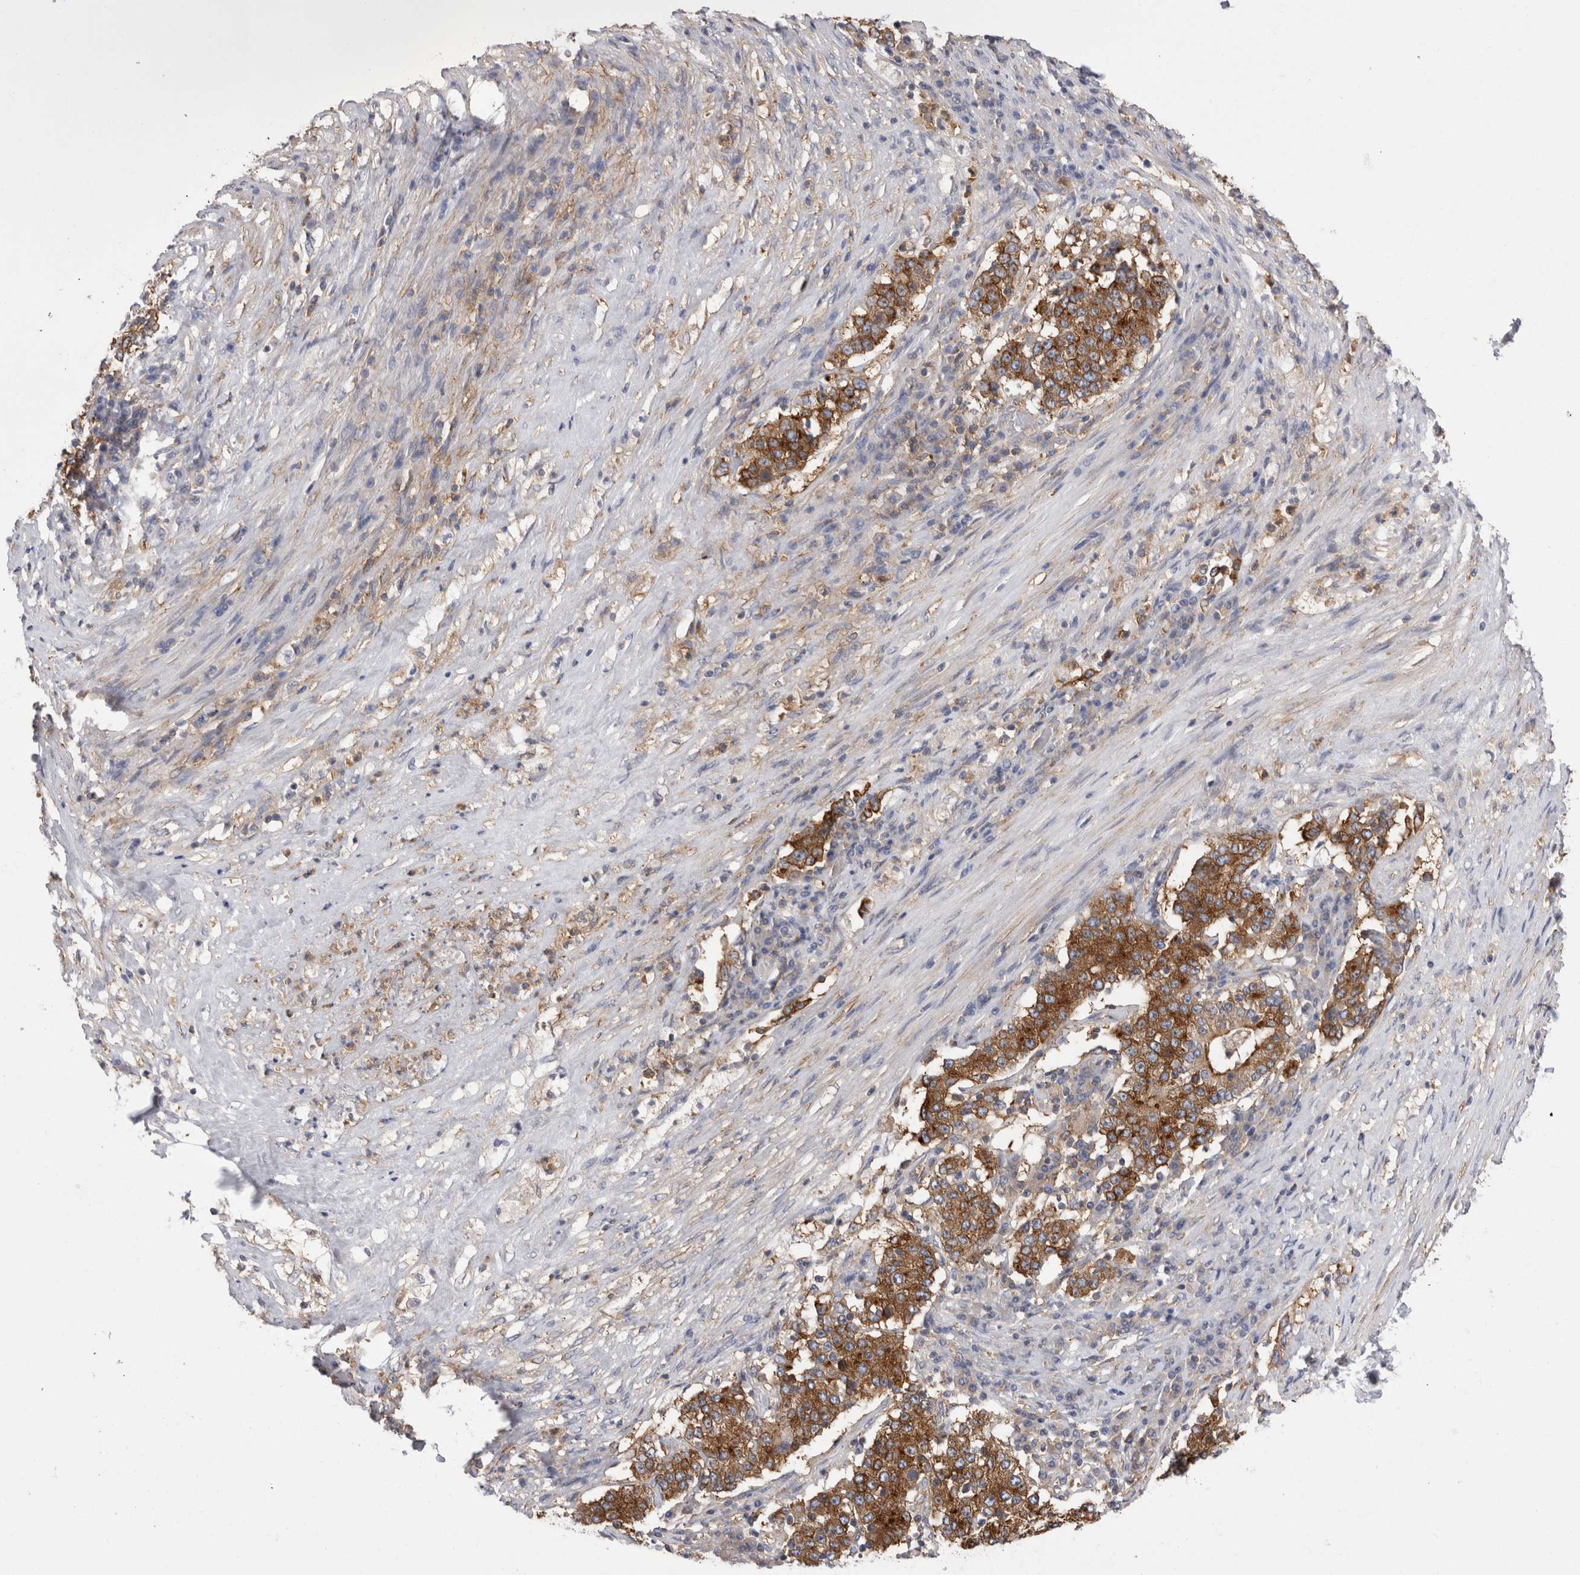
{"staining": {"intensity": "strong", "quantity": ">75%", "location": "cytoplasmic/membranous"}, "tissue": "stomach cancer", "cell_type": "Tumor cells", "image_type": "cancer", "snomed": [{"axis": "morphology", "description": "Adenocarcinoma, NOS"}, {"axis": "topography", "description": "Stomach"}], "caption": "Tumor cells demonstrate high levels of strong cytoplasmic/membranous staining in about >75% of cells in stomach adenocarcinoma.", "gene": "RAB11FIP1", "patient": {"sex": "male", "age": 59}}